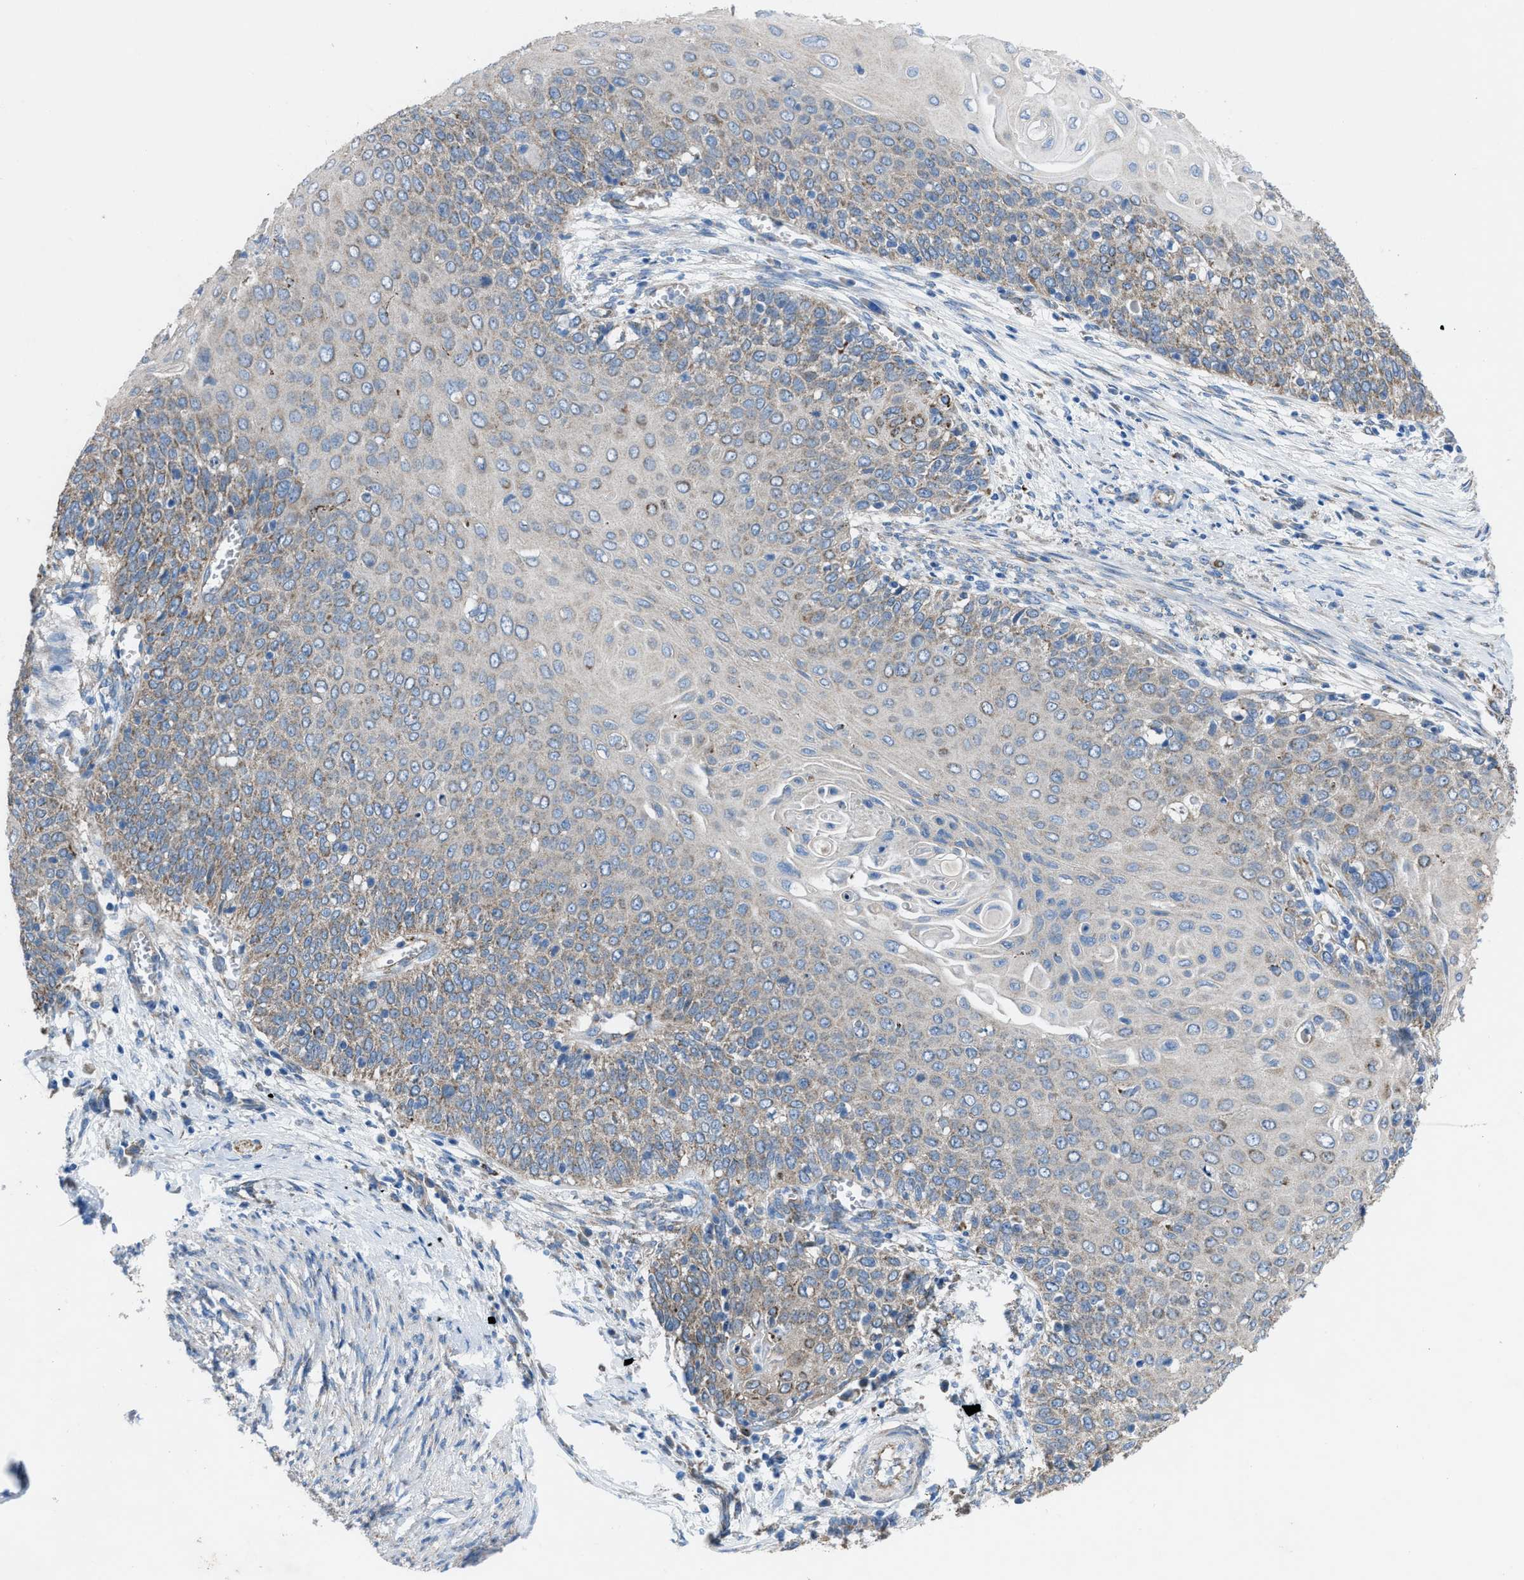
{"staining": {"intensity": "weak", "quantity": "<25%", "location": "cytoplasmic/membranous"}, "tissue": "cervical cancer", "cell_type": "Tumor cells", "image_type": "cancer", "snomed": [{"axis": "morphology", "description": "Squamous cell carcinoma, NOS"}, {"axis": "topography", "description": "Cervix"}], "caption": "Immunohistochemical staining of cervical squamous cell carcinoma shows no significant staining in tumor cells.", "gene": "DOLPP1", "patient": {"sex": "female", "age": 39}}